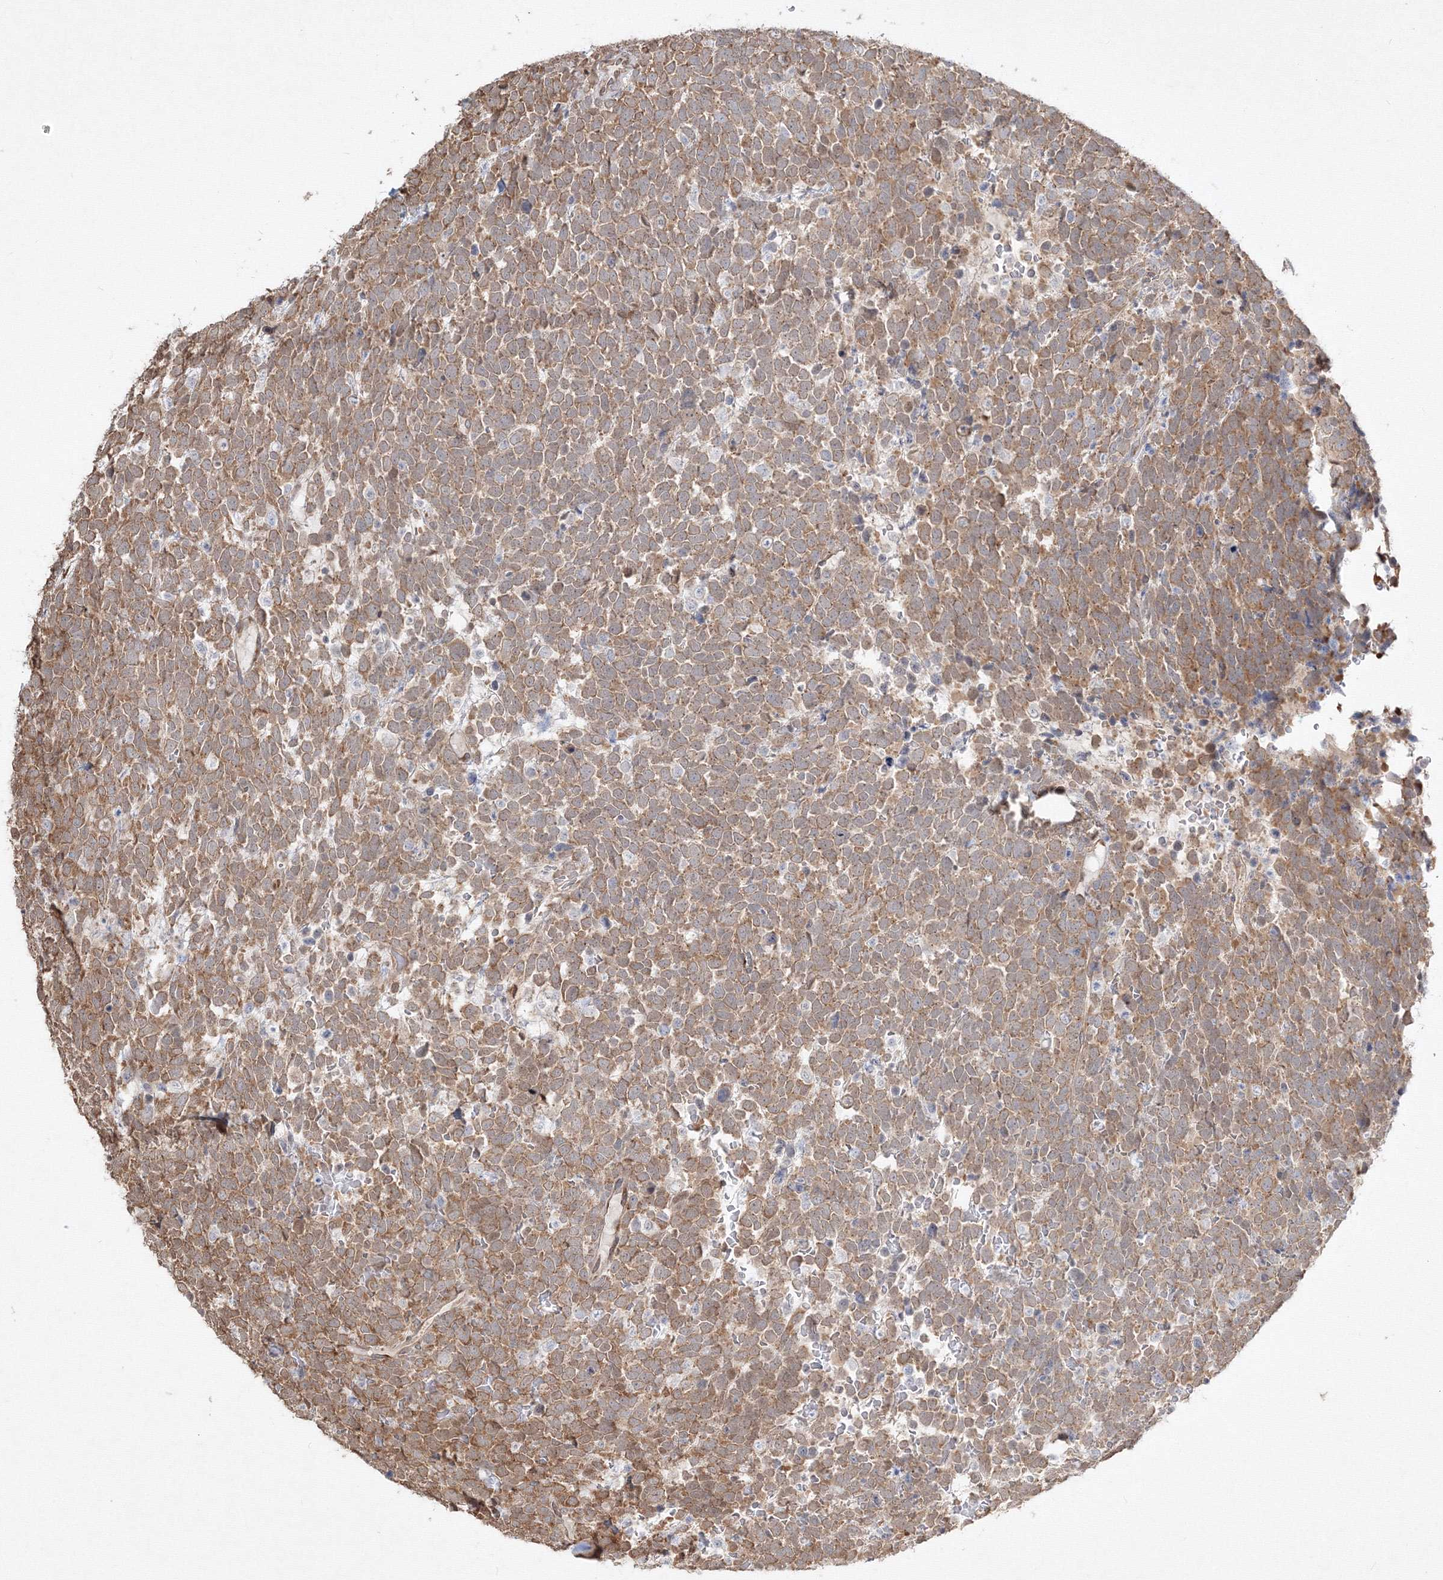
{"staining": {"intensity": "moderate", "quantity": ">75%", "location": "cytoplasmic/membranous"}, "tissue": "urothelial cancer", "cell_type": "Tumor cells", "image_type": "cancer", "snomed": [{"axis": "morphology", "description": "Urothelial carcinoma, High grade"}, {"axis": "topography", "description": "Urinary bladder"}], "caption": "Protein staining displays moderate cytoplasmic/membranous expression in about >75% of tumor cells in high-grade urothelial carcinoma.", "gene": "FBXL8", "patient": {"sex": "female", "age": 82}}